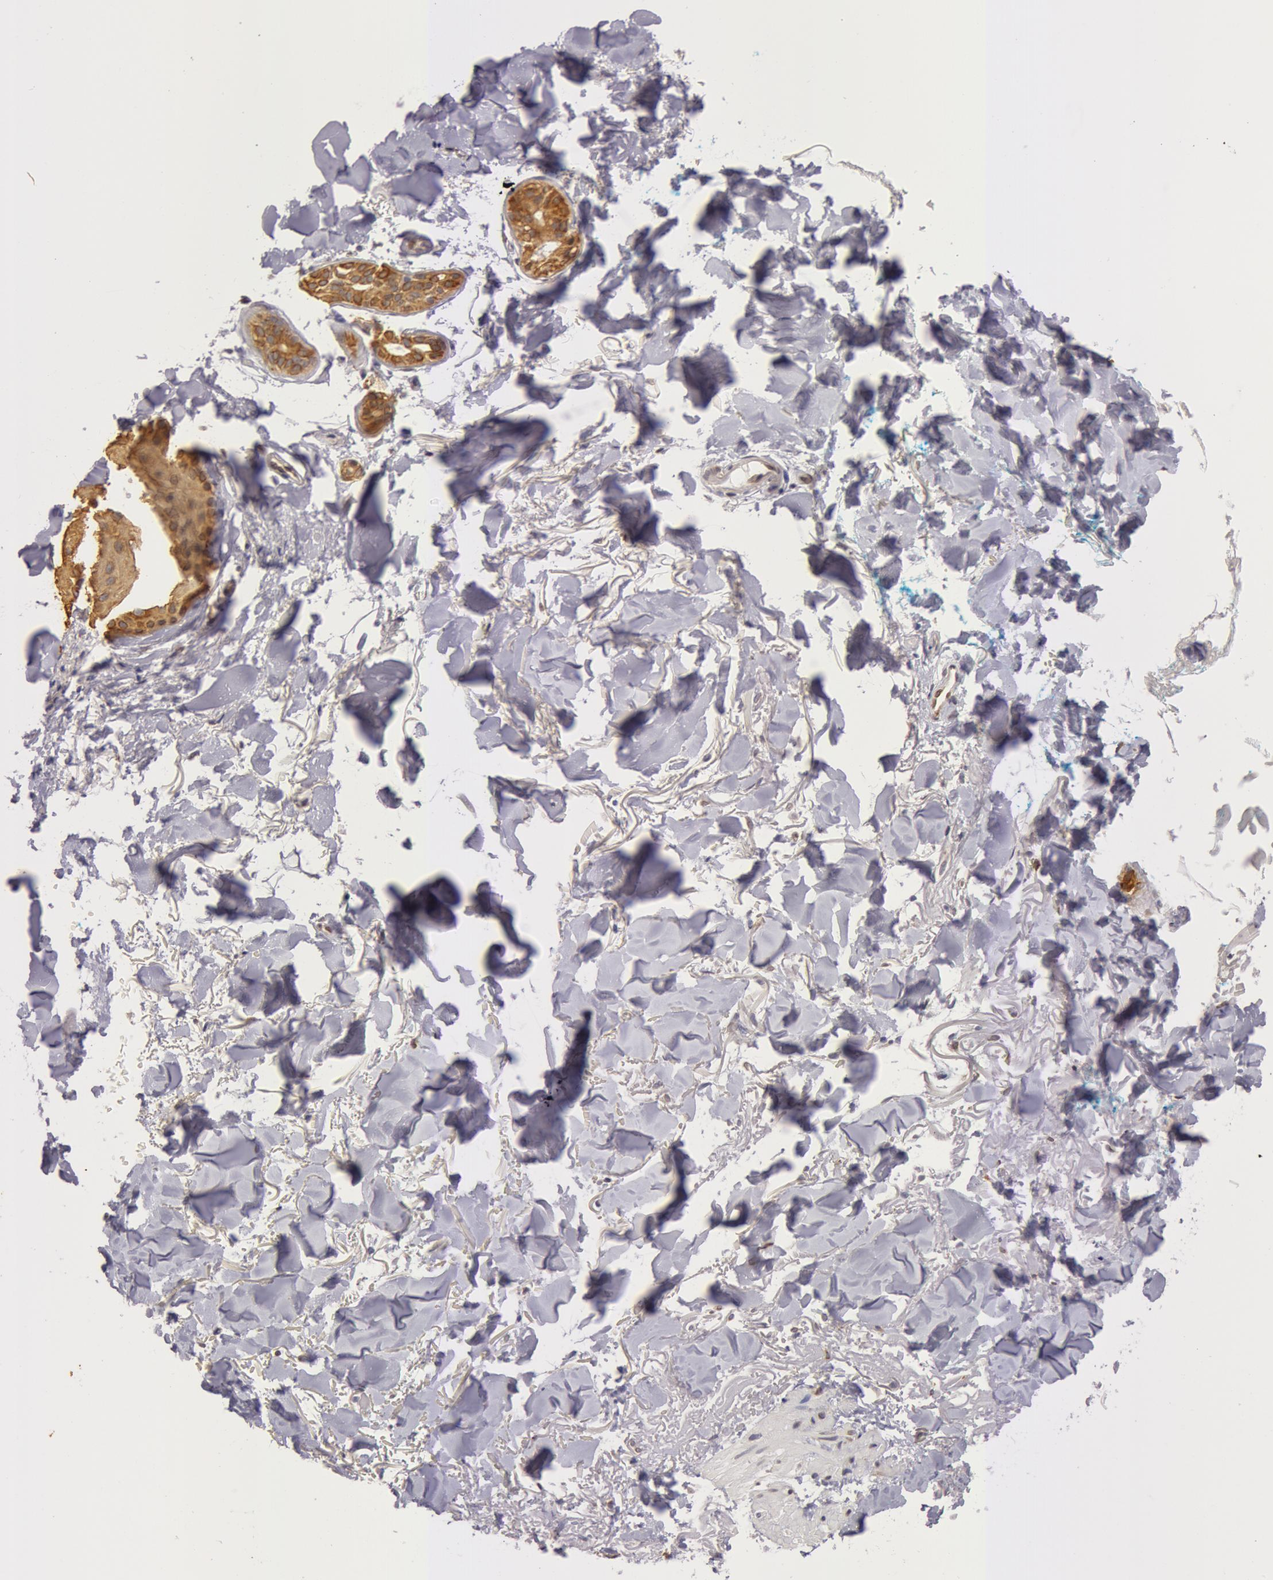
{"staining": {"intensity": "negative", "quantity": "none", "location": "none"}, "tissue": "skin", "cell_type": "Fibroblasts", "image_type": "normal", "snomed": [{"axis": "morphology", "description": "Normal tissue, NOS"}, {"axis": "topography", "description": "Skin"}], "caption": "An image of human skin is negative for staining in fibroblasts. (DAB immunohistochemistry, high magnification).", "gene": "KRT18", "patient": {"sex": "male", "age": 86}}